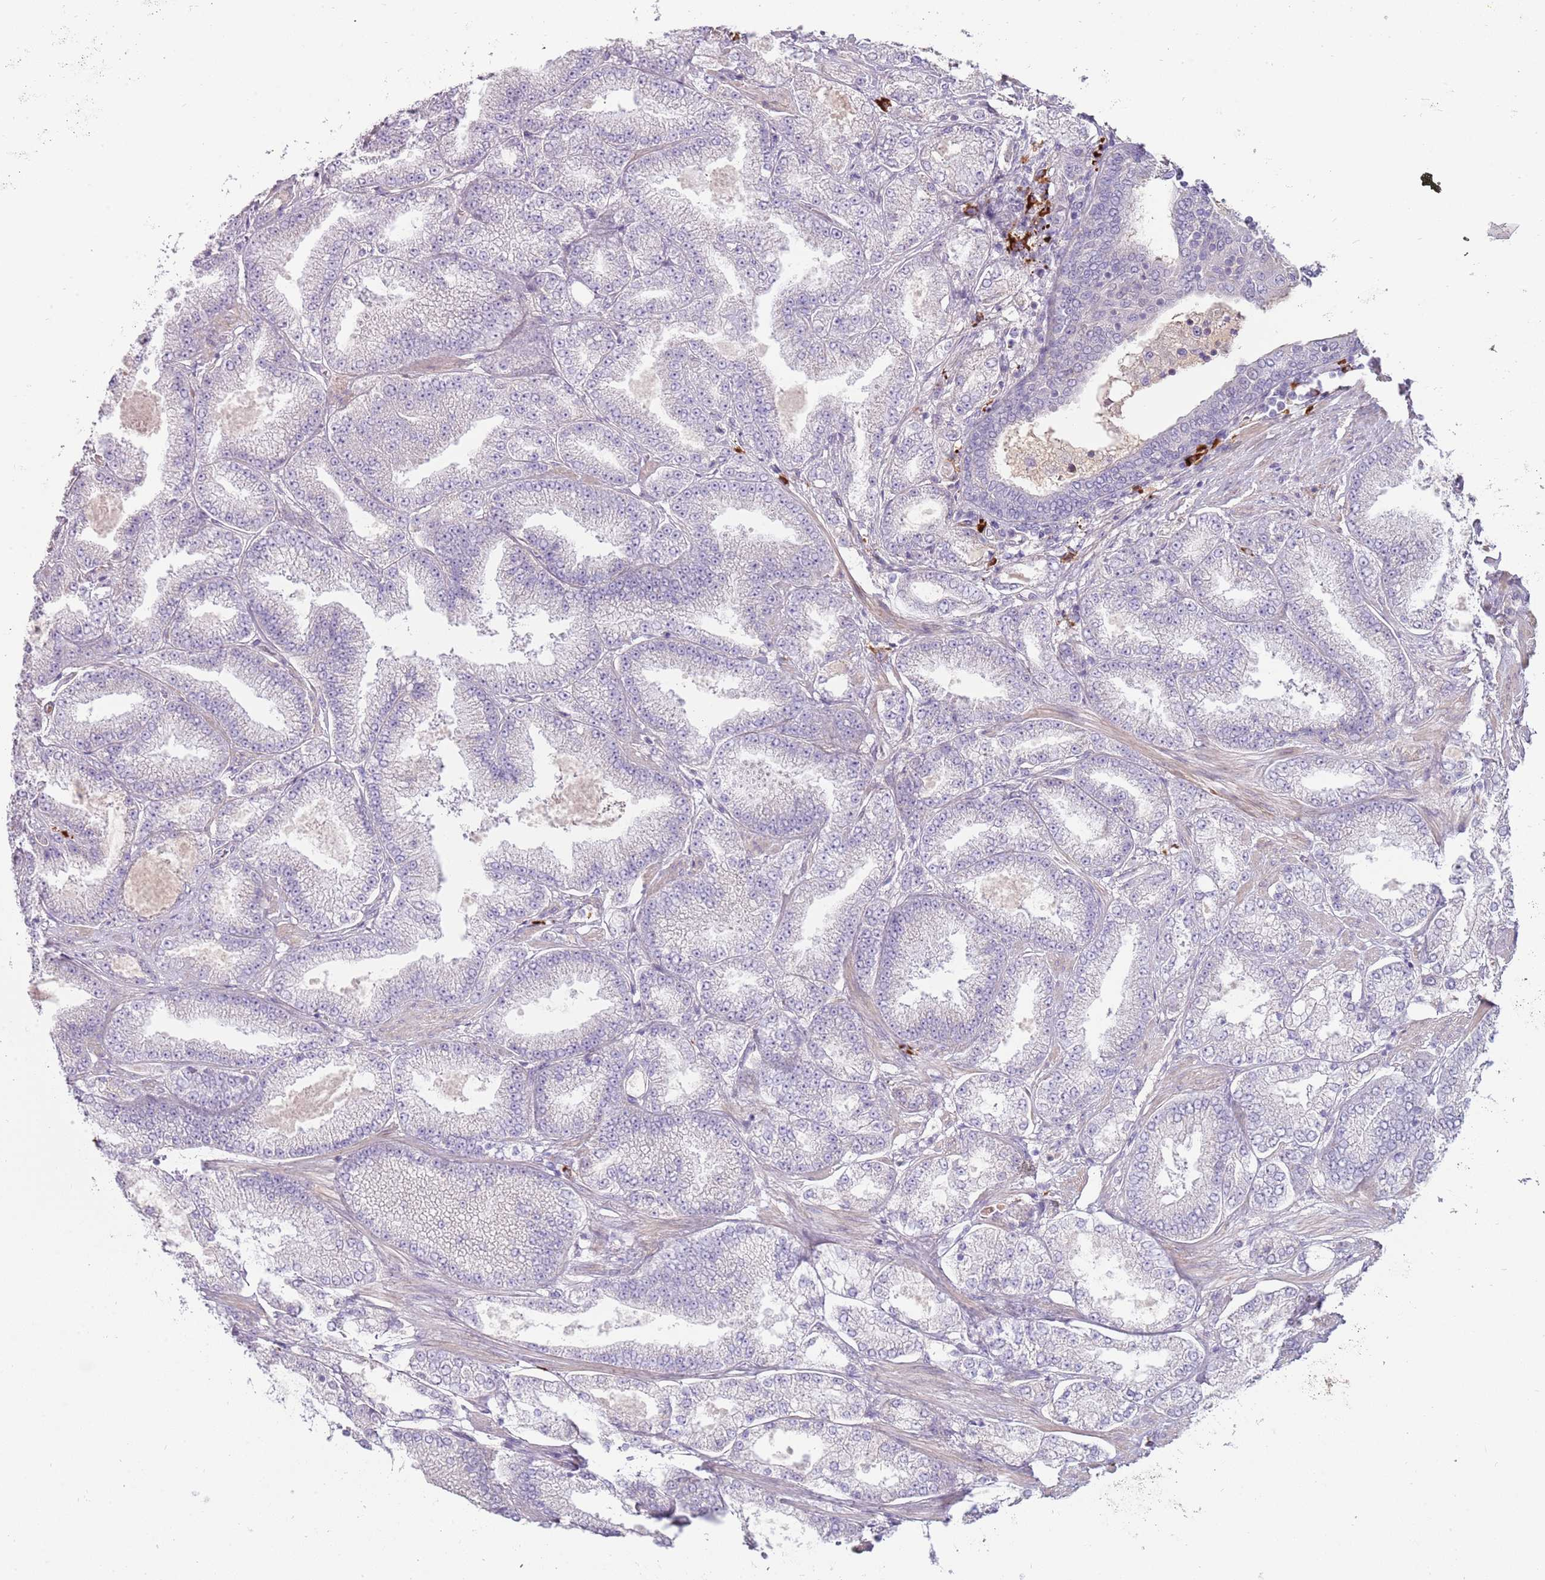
{"staining": {"intensity": "negative", "quantity": "none", "location": "none"}, "tissue": "prostate cancer", "cell_type": "Tumor cells", "image_type": "cancer", "snomed": [{"axis": "morphology", "description": "Adenocarcinoma, High grade"}, {"axis": "topography", "description": "Prostate"}], "caption": "A micrograph of prostate cancer (adenocarcinoma (high-grade)) stained for a protein reveals no brown staining in tumor cells.", "gene": "MCUB", "patient": {"sex": "male", "age": 68}}